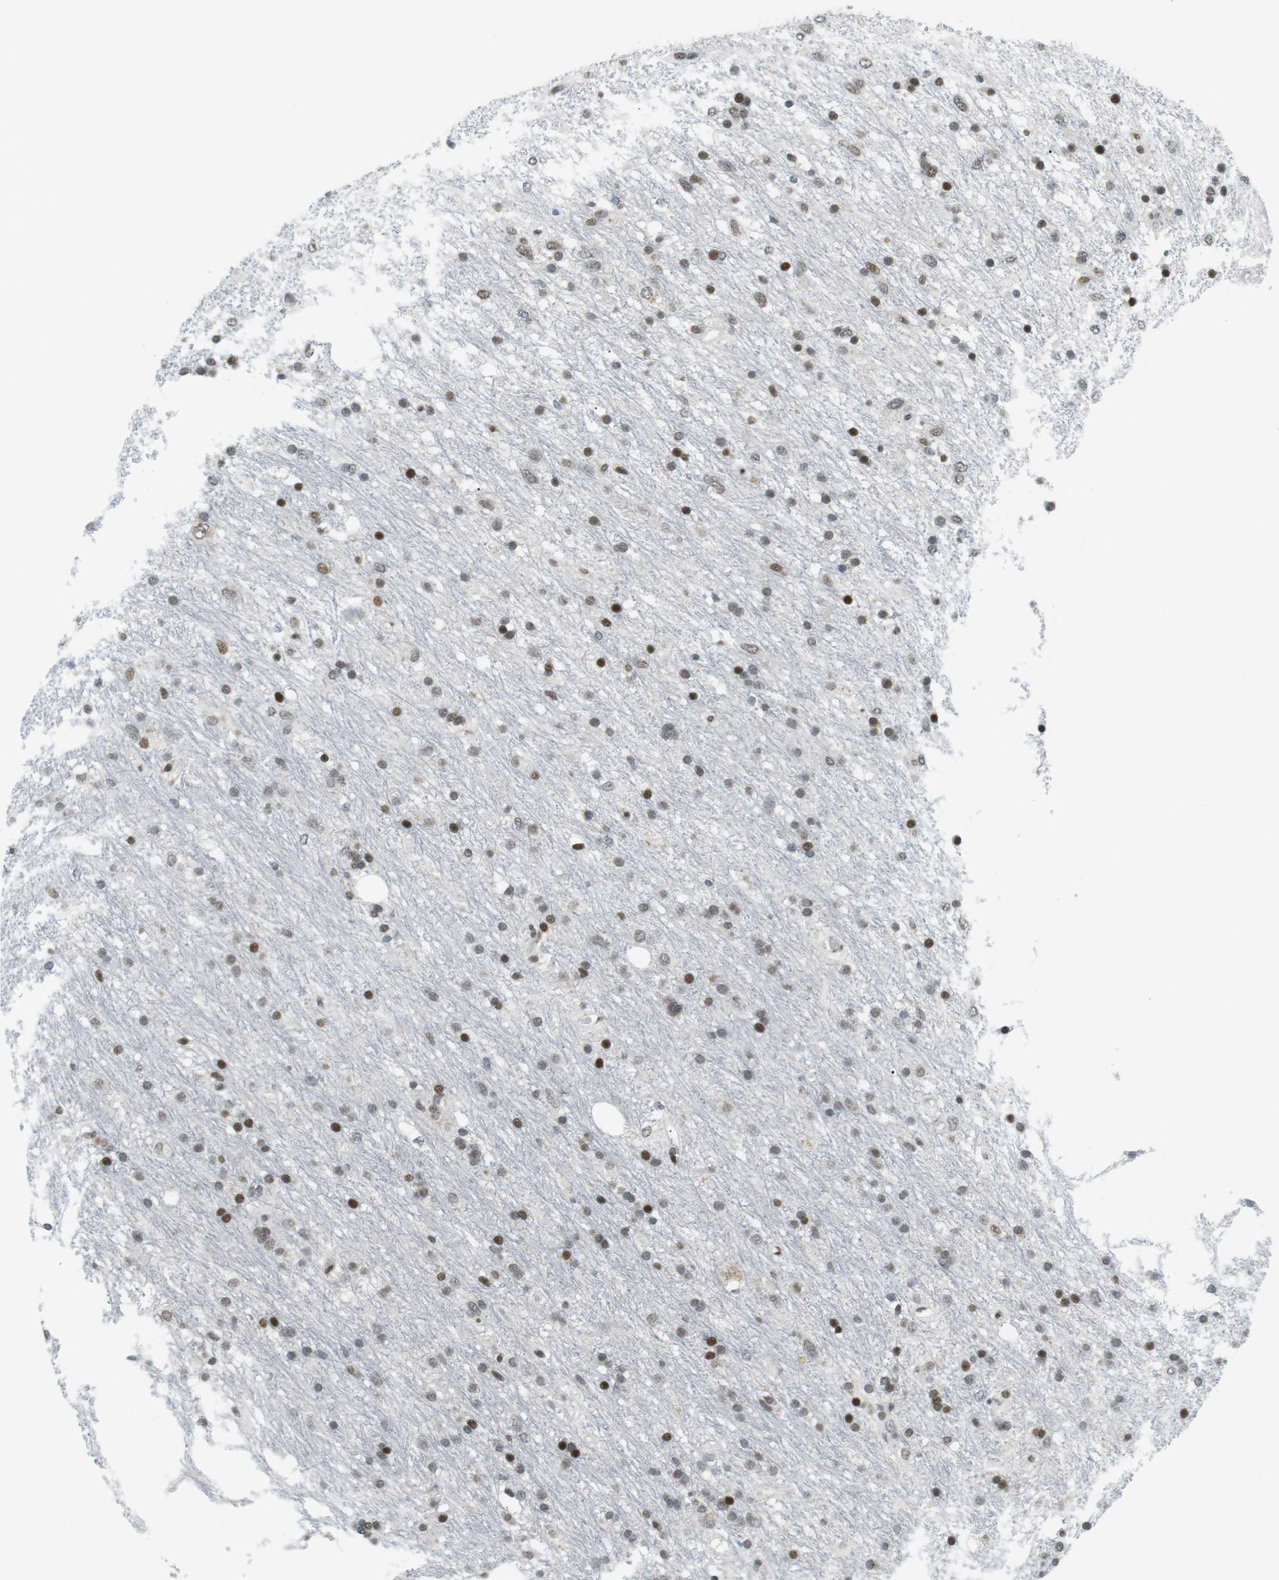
{"staining": {"intensity": "strong", "quantity": "25%-75%", "location": "nuclear"}, "tissue": "glioma", "cell_type": "Tumor cells", "image_type": "cancer", "snomed": [{"axis": "morphology", "description": "Glioma, malignant, Low grade"}, {"axis": "topography", "description": "Brain"}], "caption": "A high amount of strong nuclear expression is identified in approximately 25%-75% of tumor cells in glioma tissue.", "gene": "CDC27", "patient": {"sex": "male", "age": 77}}